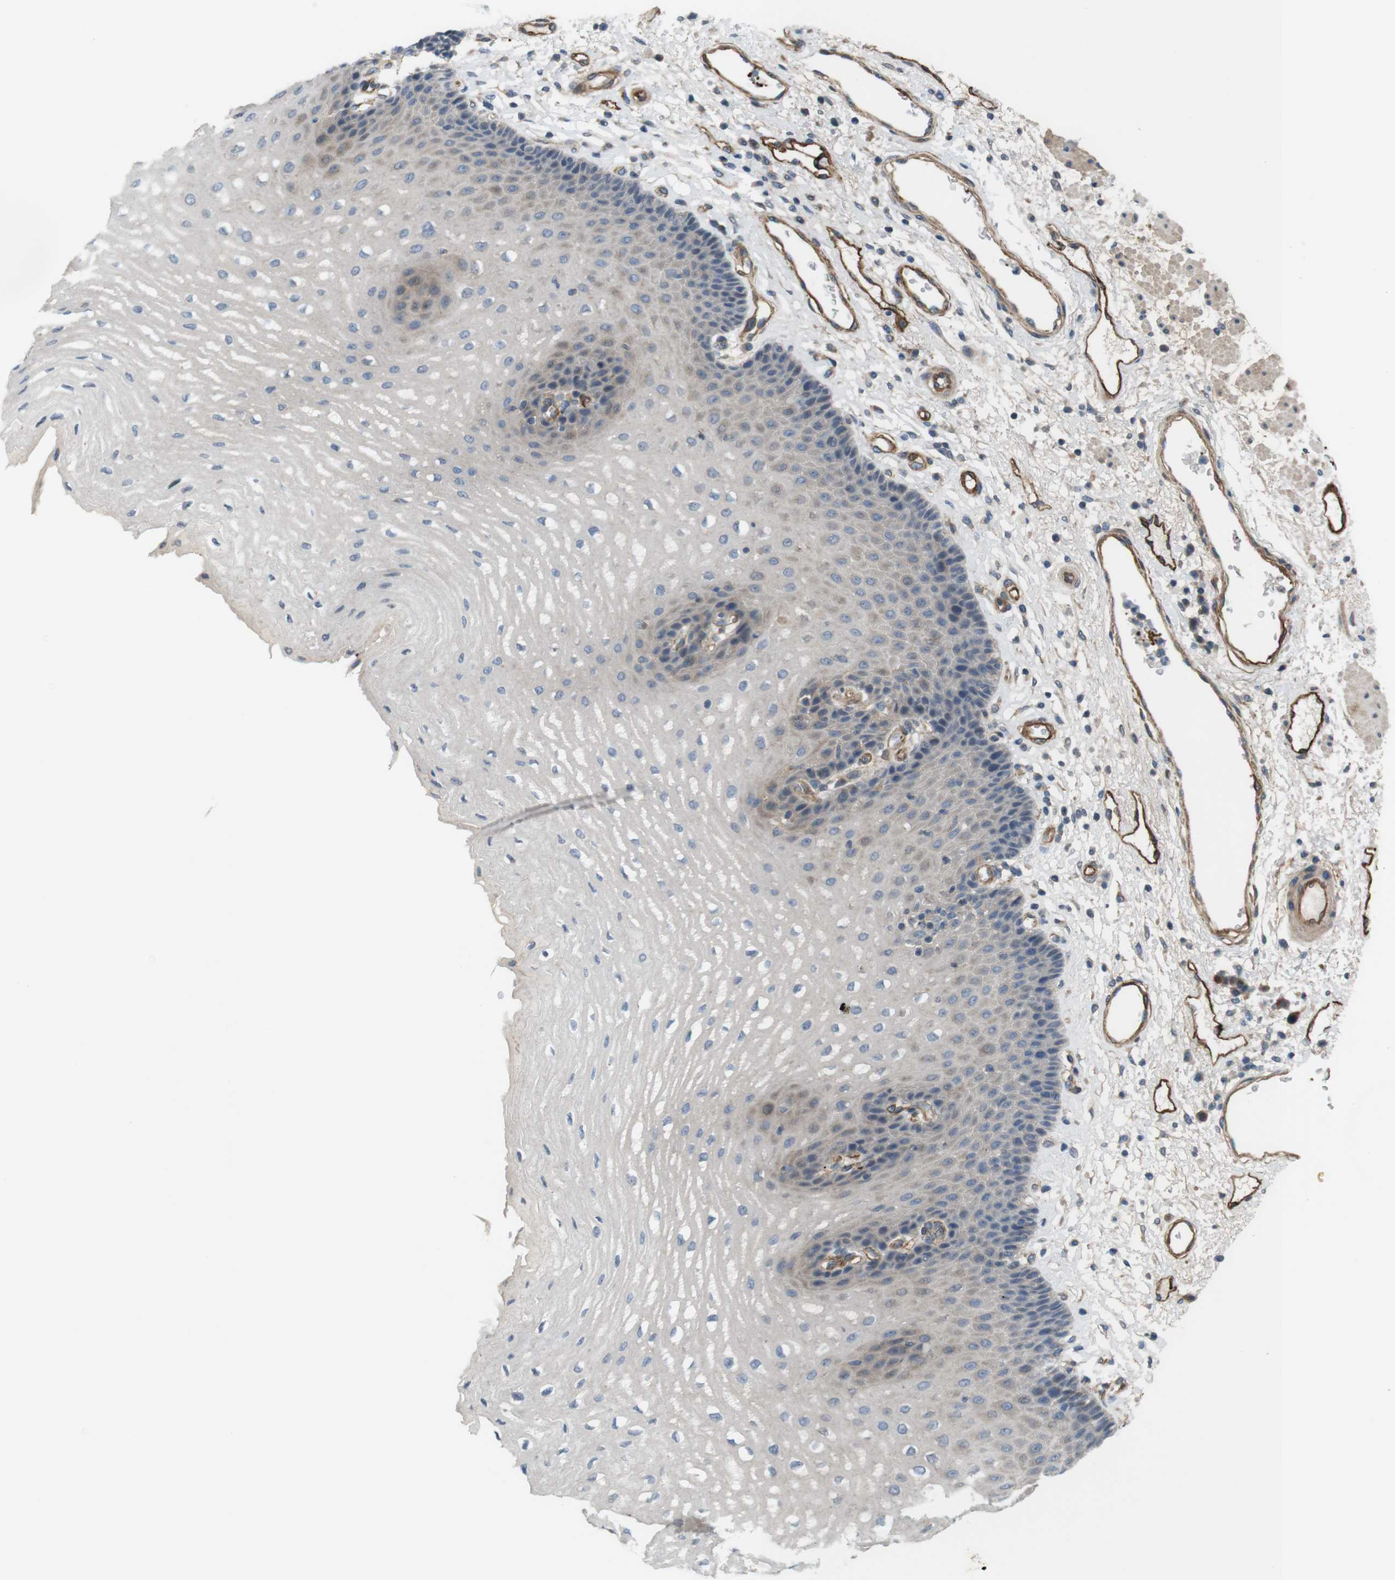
{"staining": {"intensity": "weak", "quantity": "25%-75%", "location": "cytoplasmic/membranous"}, "tissue": "esophagus", "cell_type": "Squamous epithelial cells", "image_type": "normal", "snomed": [{"axis": "morphology", "description": "Normal tissue, NOS"}, {"axis": "topography", "description": "Esophagus"}], "caption": "The photomicrograph reveals staining of unremarkable esophagus, revealing weak cytoplasmic/membranous protein expression (brown color) within squamous epithelial cells. The staining was performed using DAB (3,3'-diaminobenzidine), with brown indicating positive protein expression. Nuclei are stained blue with hematoxylin.", "gene": "BVES", "patient": {"sex": "male", "age": 54}}